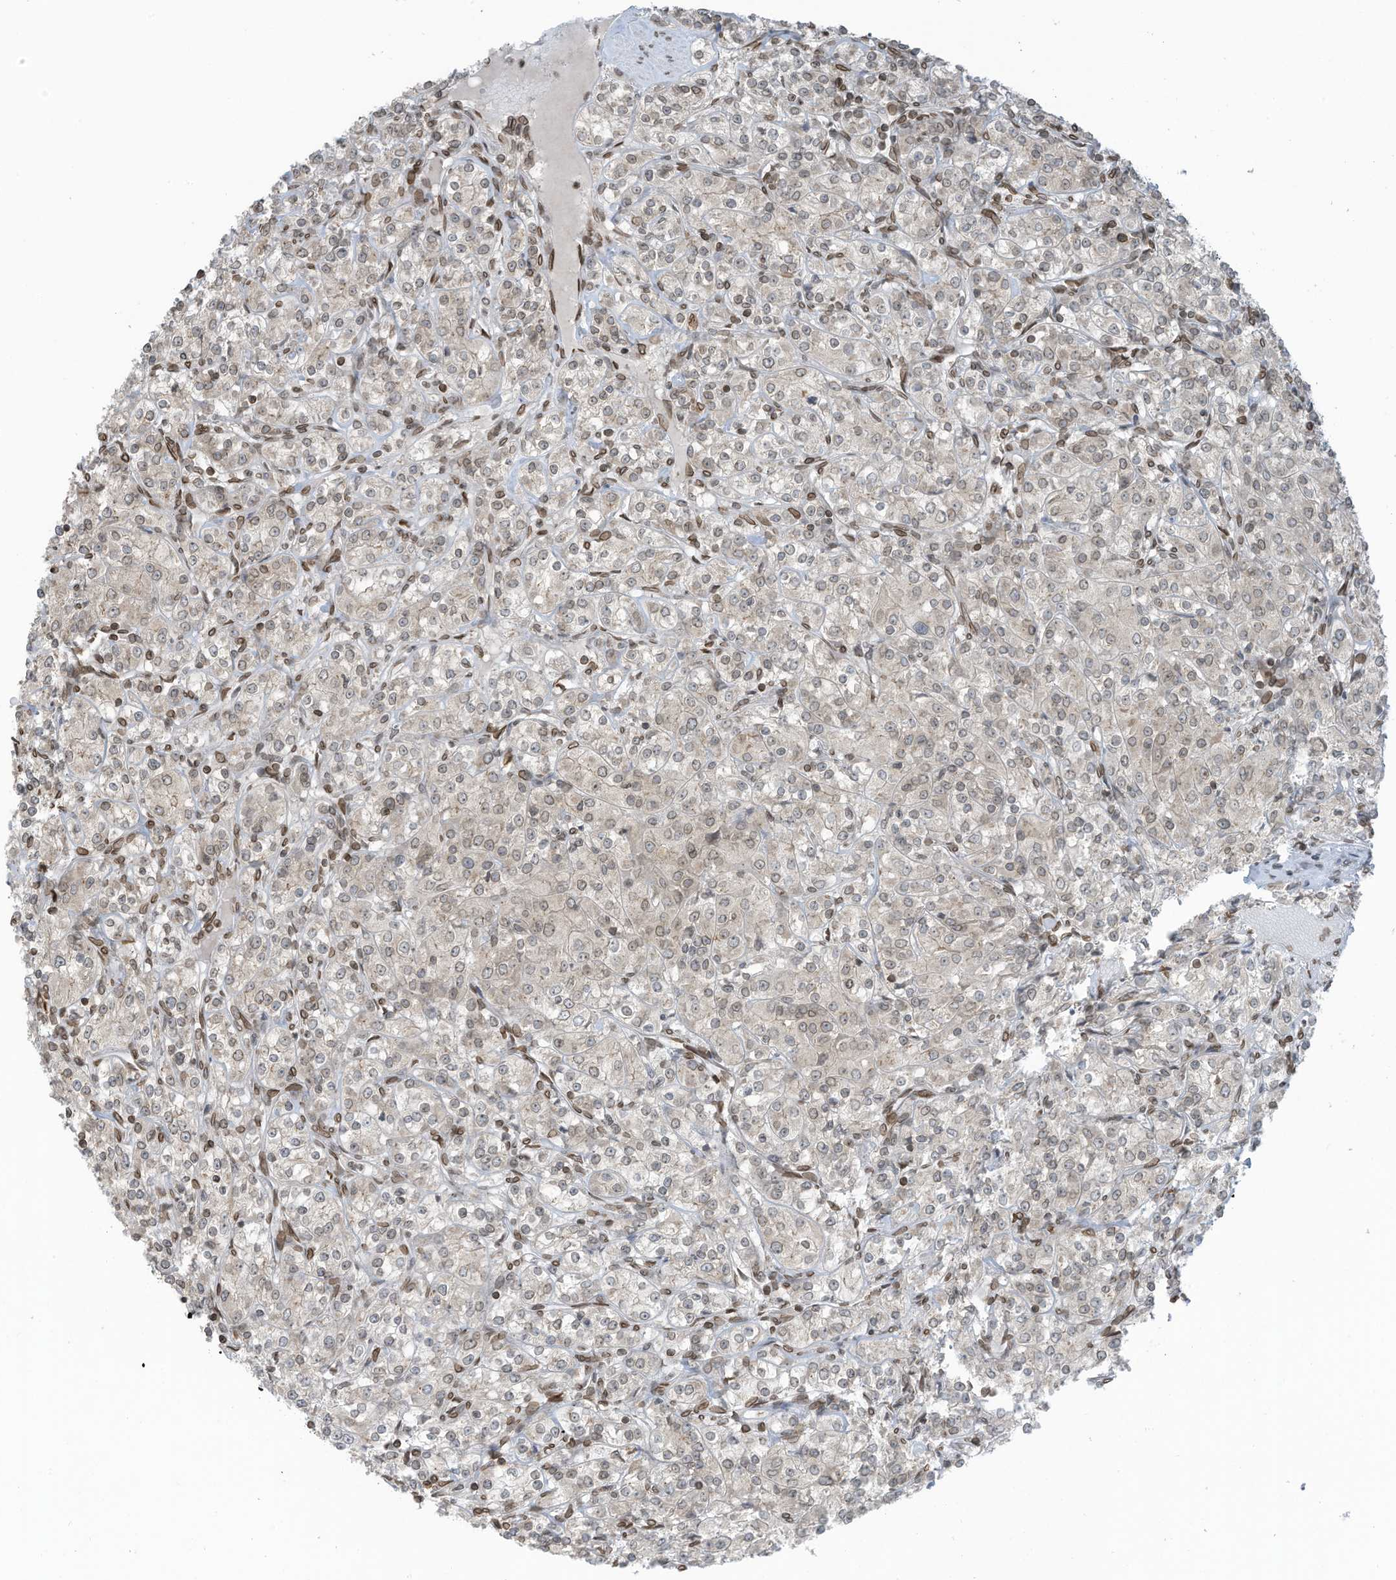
{"staining": {"intensity": "weak", "quantity": "<25%", "location": "nuclear"}, "tissue": "renal cancer", "cell_type": "Tumor cells", "image_type": "cancer", "snomed": [{"axis": "morphology", "description": "Adenocarcinoma, NOS"}, {"axis": "topography", "description": "Kidney"}], "caption": "Immunohistochemistry of human renal cancer demonstrates no positivity in tumor cells.", "gene": "RABL3", "patient": {"sex": "male", "age": 77}}